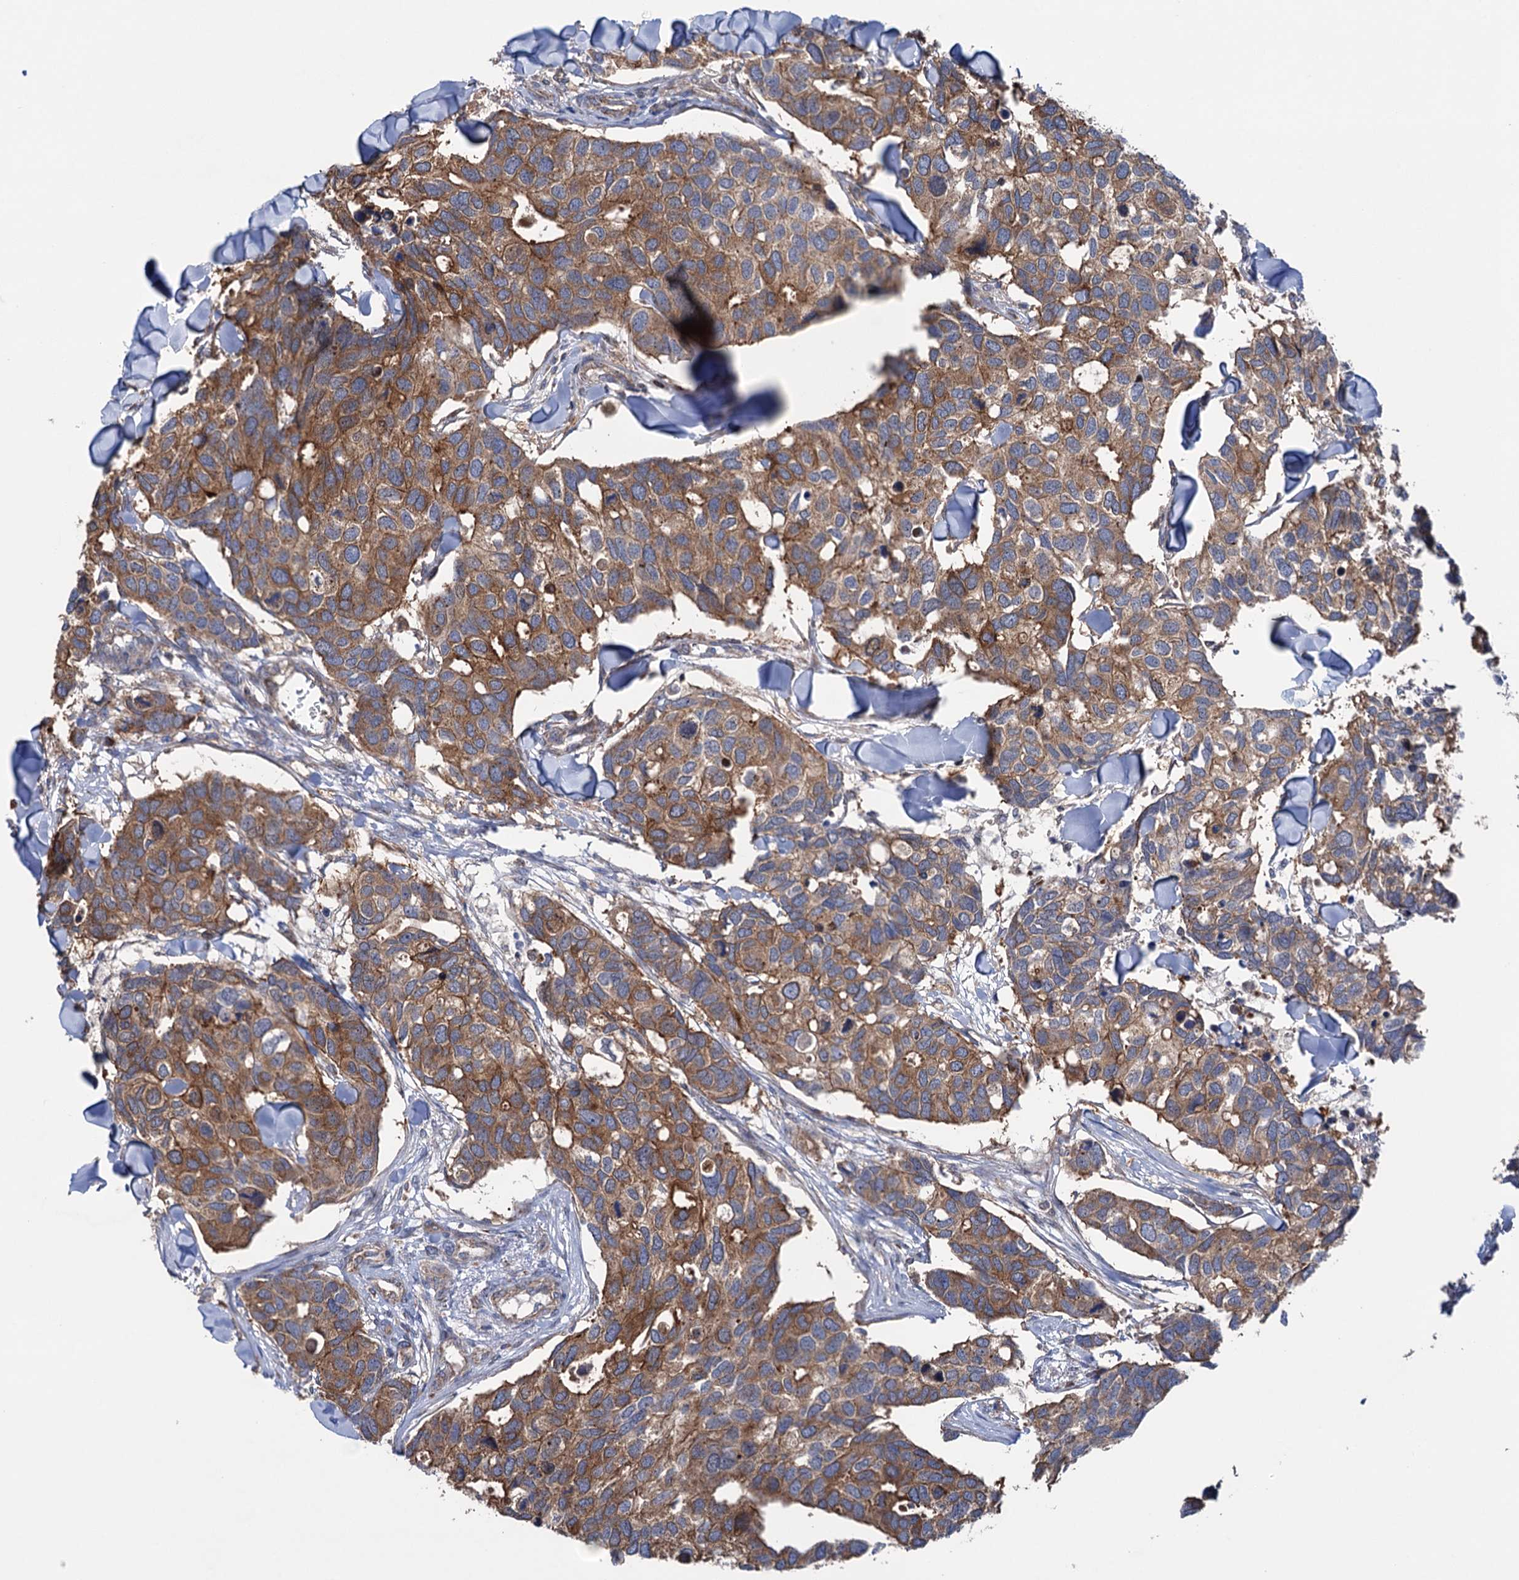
{"staining": {"intensity": "moderate", "quantity": ">75%", "location": "cytoplasmic/membranous"}, "tissue": "breast cancer", "cell_type": "Tumor cells", "image_type": "cancer", "snomed": [{"axis": "morphology", "description": "Duct carcinoma"}, {"axis": "topography", "description": "Breast"}], "caption": "Protein staining of breast cancer (invasive ductal carcinoma) tissue shows moderate cytoplasmic/membranous positivity in approximately >75% of tumor cells.", "gene": "SUCLA2", "patient": {"sex": "female", "age": 83}}